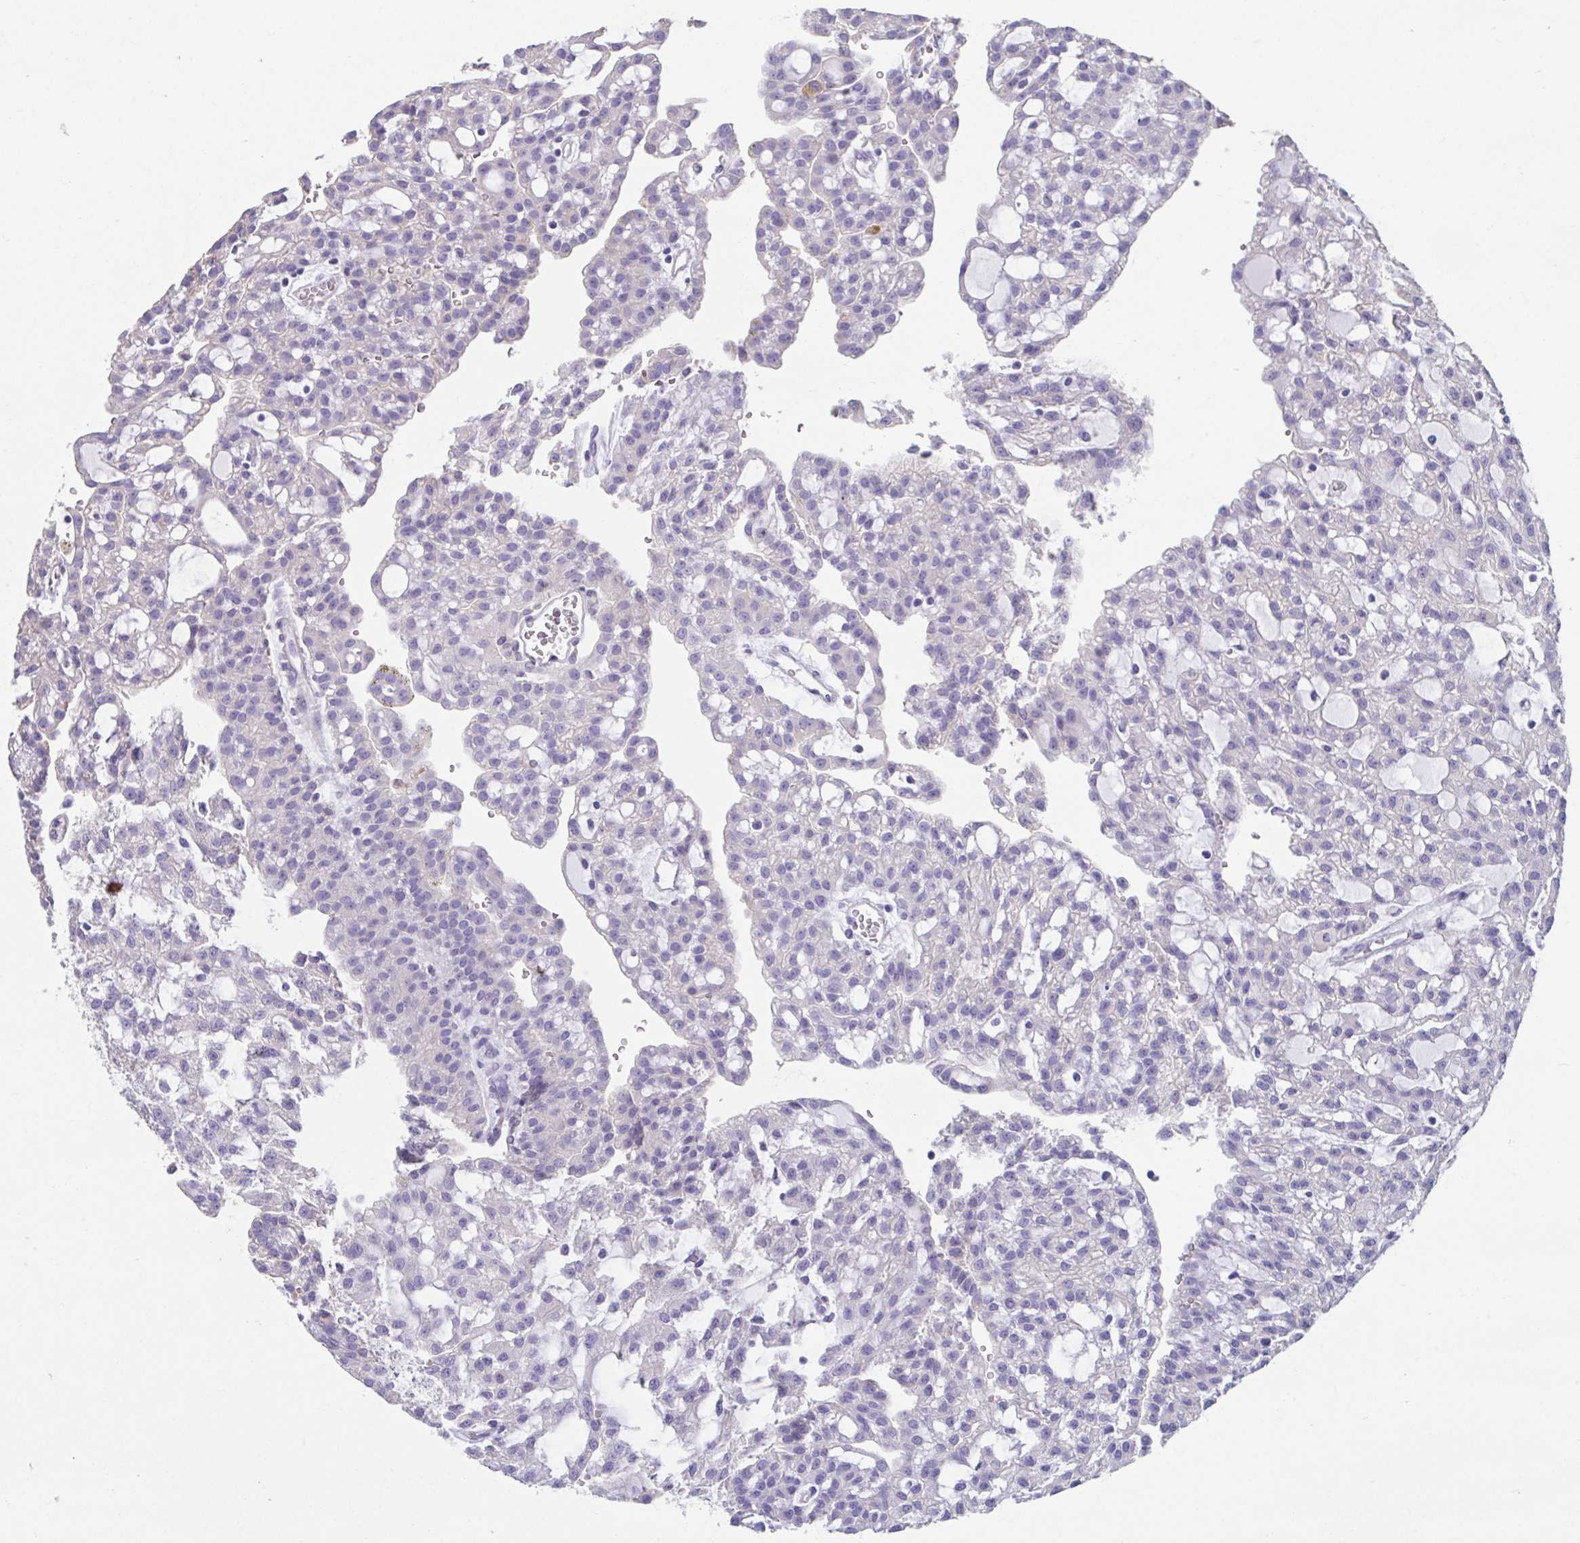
{"staining": {"intensity": "negative", "quantity": "none", "location": "none"}, "tissue": "renal cancer", "cell_type": "Tumor cells", "image_type": "cancer", "snomed": [{"axis": "morphology", "description": "Adenocarcinoma, NOS"}, {"axis": "topography", "description": "Kidney"}], "caption": "A high-resolution micrograph shows immunohistochemistry (IHC) staining of renal cancer (adenocarcinoma), which shows no significant expression in tumor cells.", "gene": "GPR162", "patient": {"sex": "male", "age": 63}}